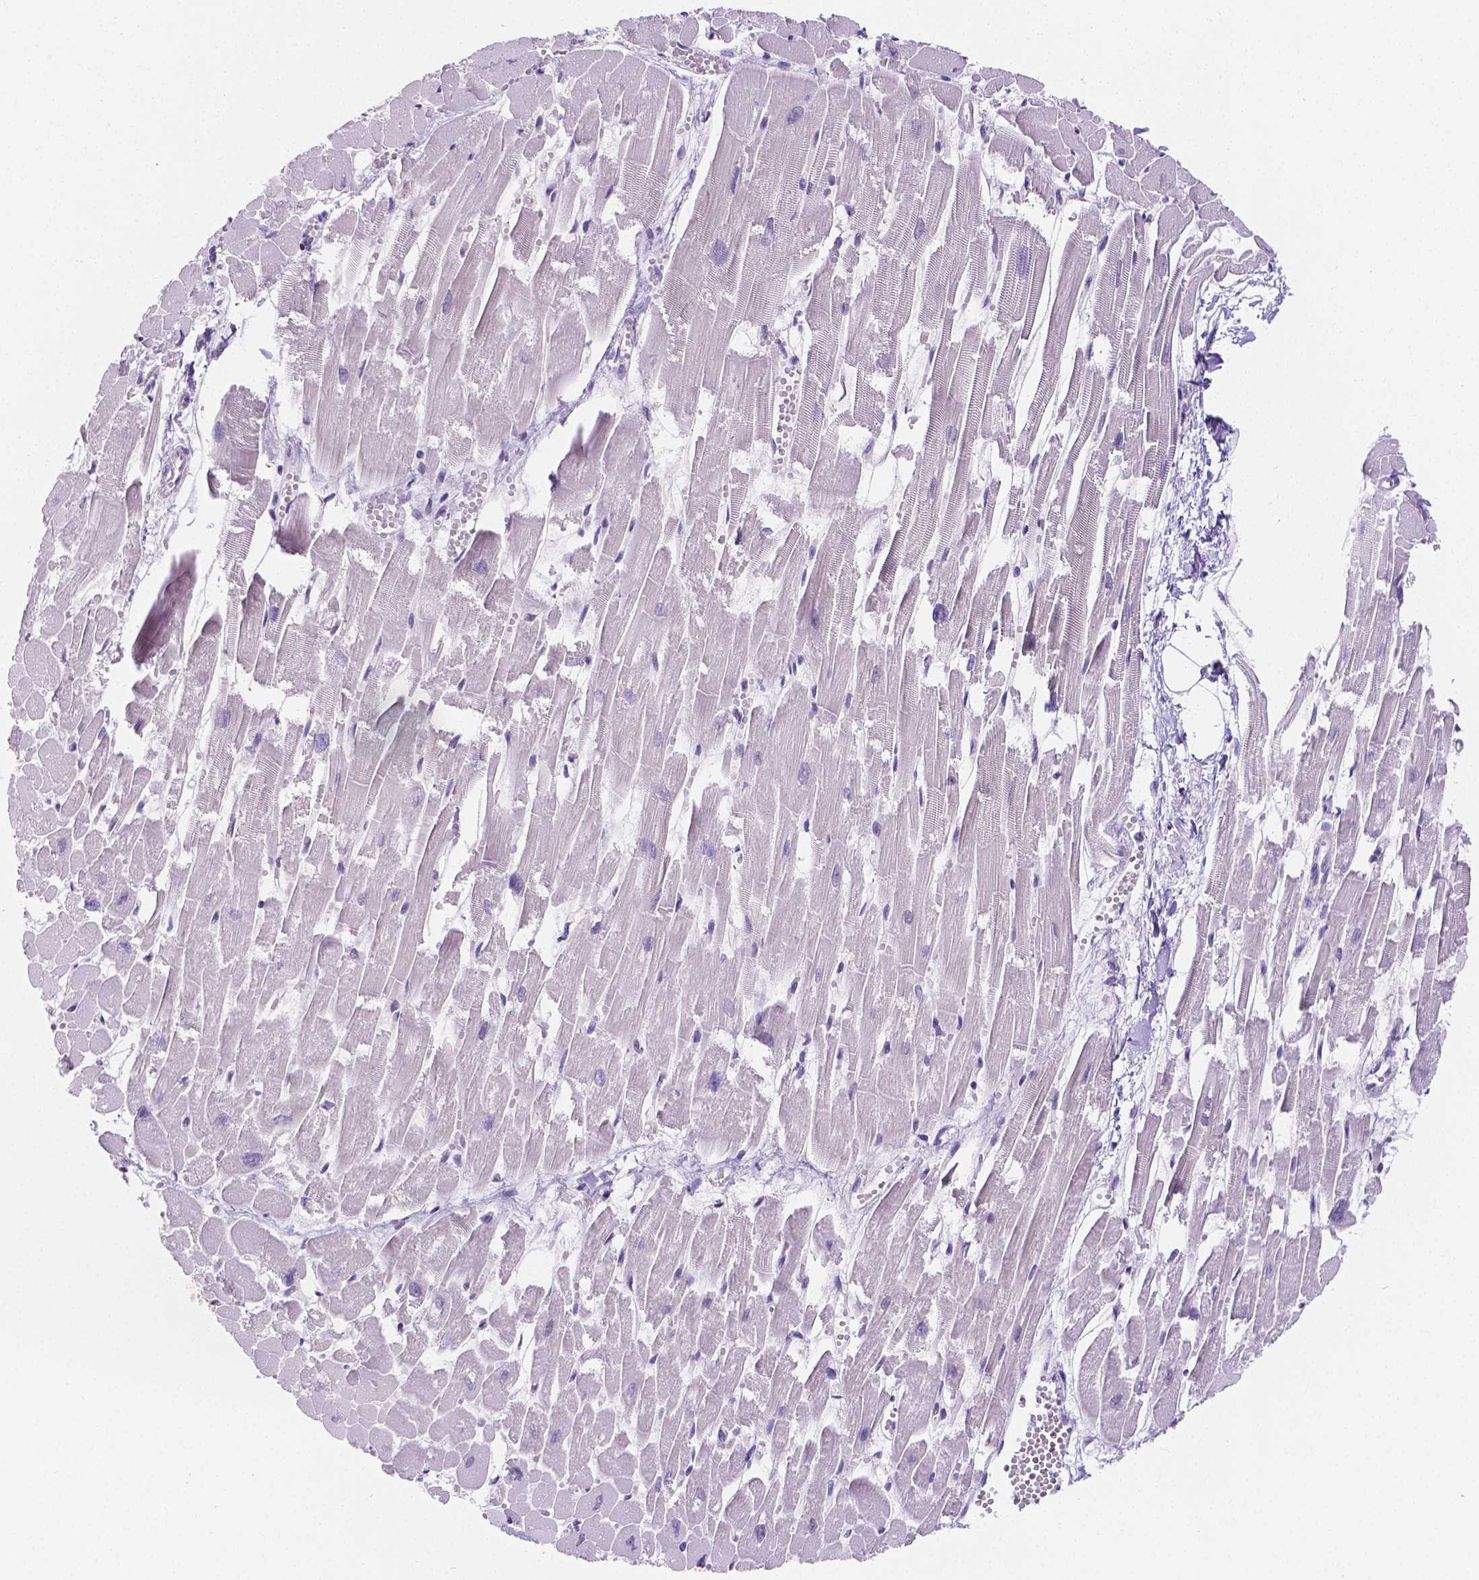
{"staining": {"intensity": "weak", "quantity": "25%-75%", "location": "nuclear"}, "tissue": "heart muscle", "cell_type": "Cardiomyocytes", "image_type": "normal", "snomed": [{"axis": "morphology", "description": "Normal tissue, NOS"}, {"axis": "topography", "description": "Heart"}], "caption": "This is a histology image of IHC staining of normal heart muscle, which shows weak staining in the nuclear of cardiomyocytes.", "gene": "MEF2C", "patient": {"sex": "female", "age": 52}}